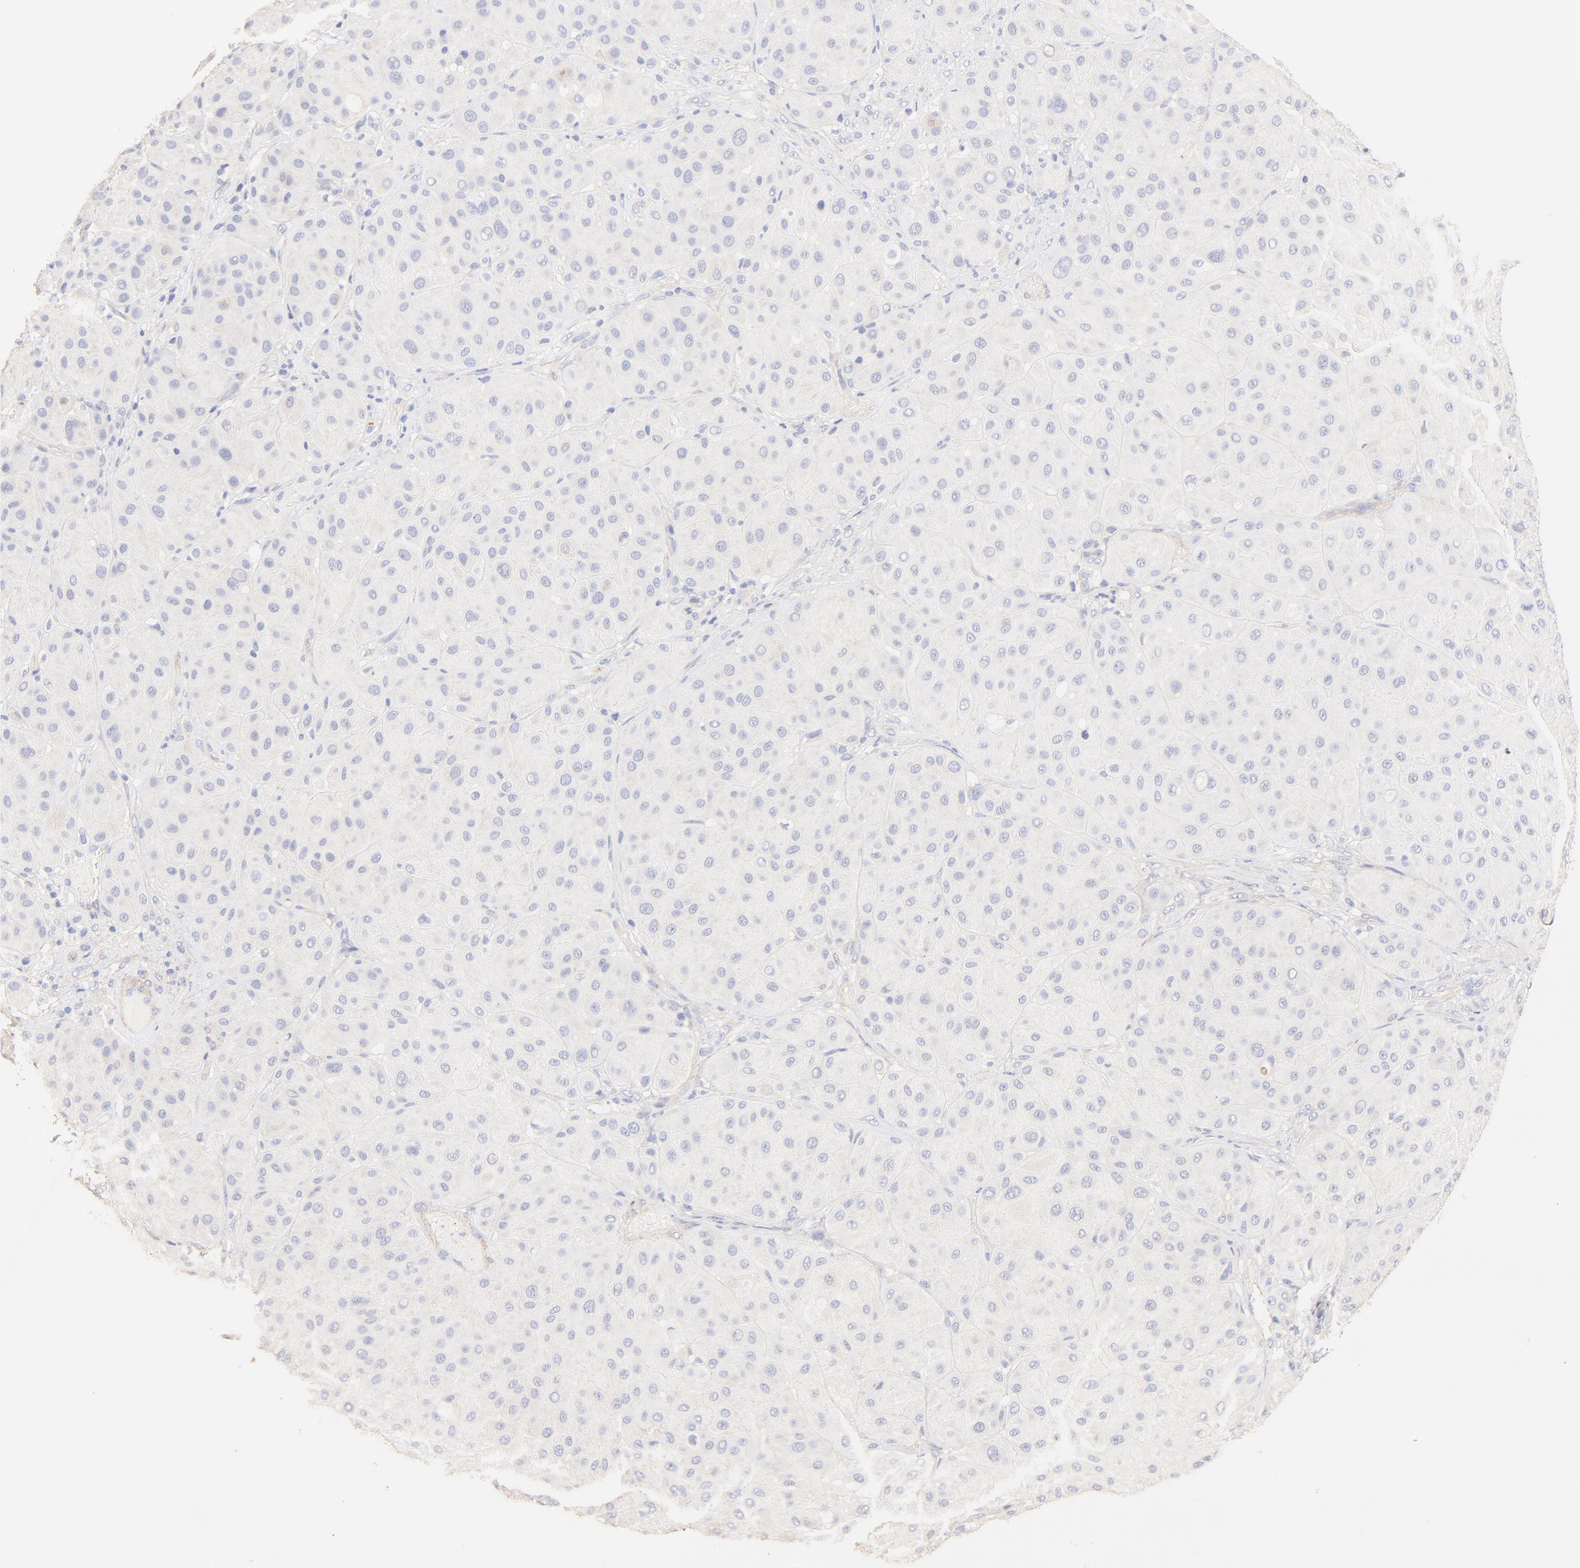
{"staining": {"intensity": "negative", "quantity": "none", "location": "none"}, "tissue": "melanoma", "cell_type": "Tumor cells", "image_type": "cancer", "snomed": [{"axis": "morphology", "description": "Normal tissue, NOS"}, {"axis": "morphology", "description": "Malignant melanoma, Metastatic site"}, {"axis": "topography", "description": "Skin"}], "caption": "Tumor cells are negative for protein expression in human melanoma.", "gene": "ACTRT1", "patient": {"sex": "male", "age": 41}}